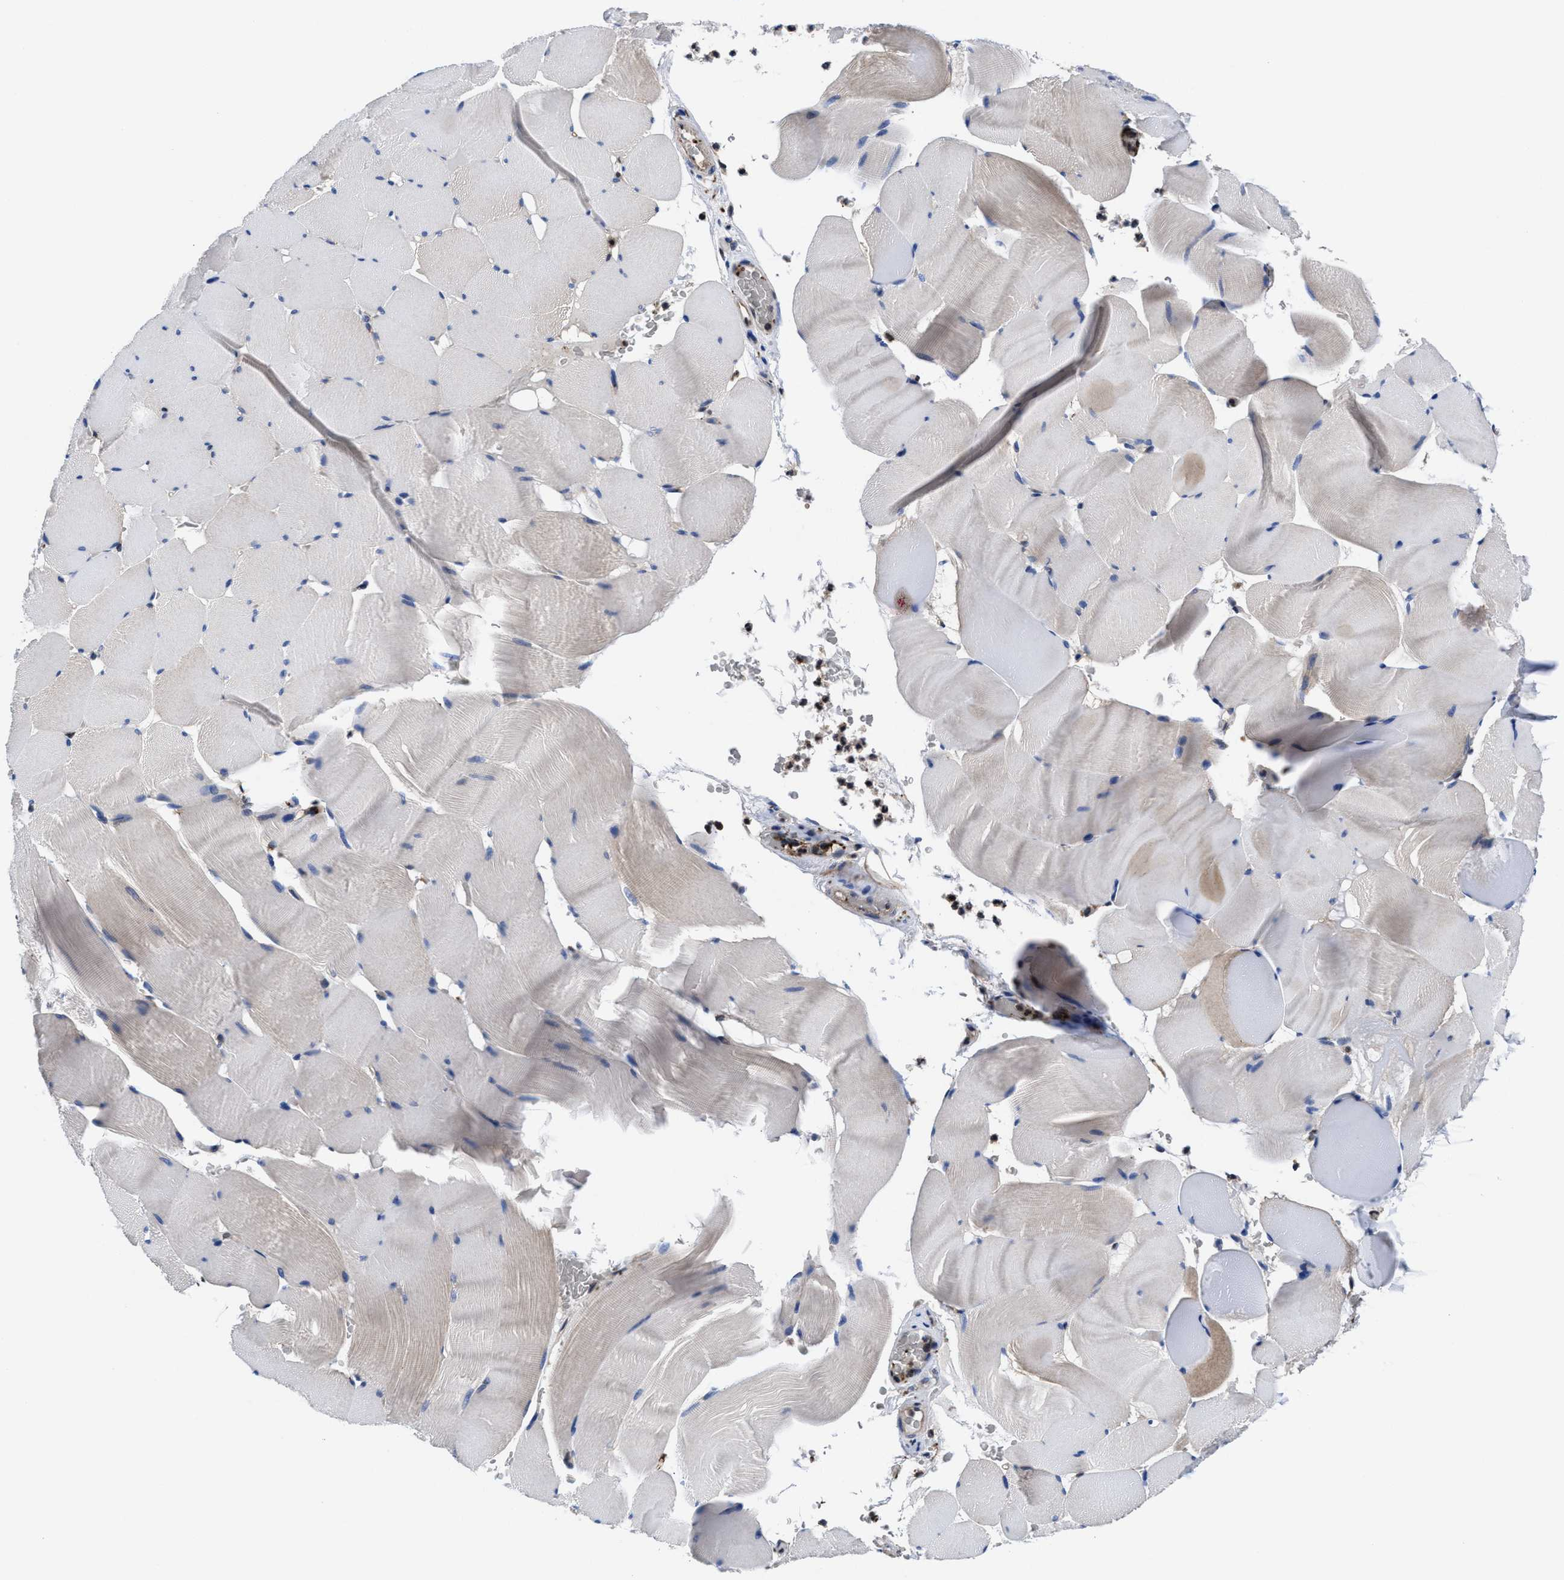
{"staining": {"intensity": "weak", "quantity": "<25%", "location": "cytoplasmic/membranous"}, "tissue": "skeletal muscle", "cell_type": "Myocytes", "image_type": "normal", "snomed": [{"axis": "morphology", "description": "Normal tissue, NOS"}, {"axis": "topography", "description": "Skeletal muscle"}], "caption": "This histopathology image is of normal skeletal muscle stained with immunohistochemistry to label a protein in brown with the nuclei are counter-stained blue. There is no staining in myocytes. (DAB immunohistochemistry (IHC), high magnification).", "gene": "ACLY", "patient": {"sex": "male", "age": 62}}